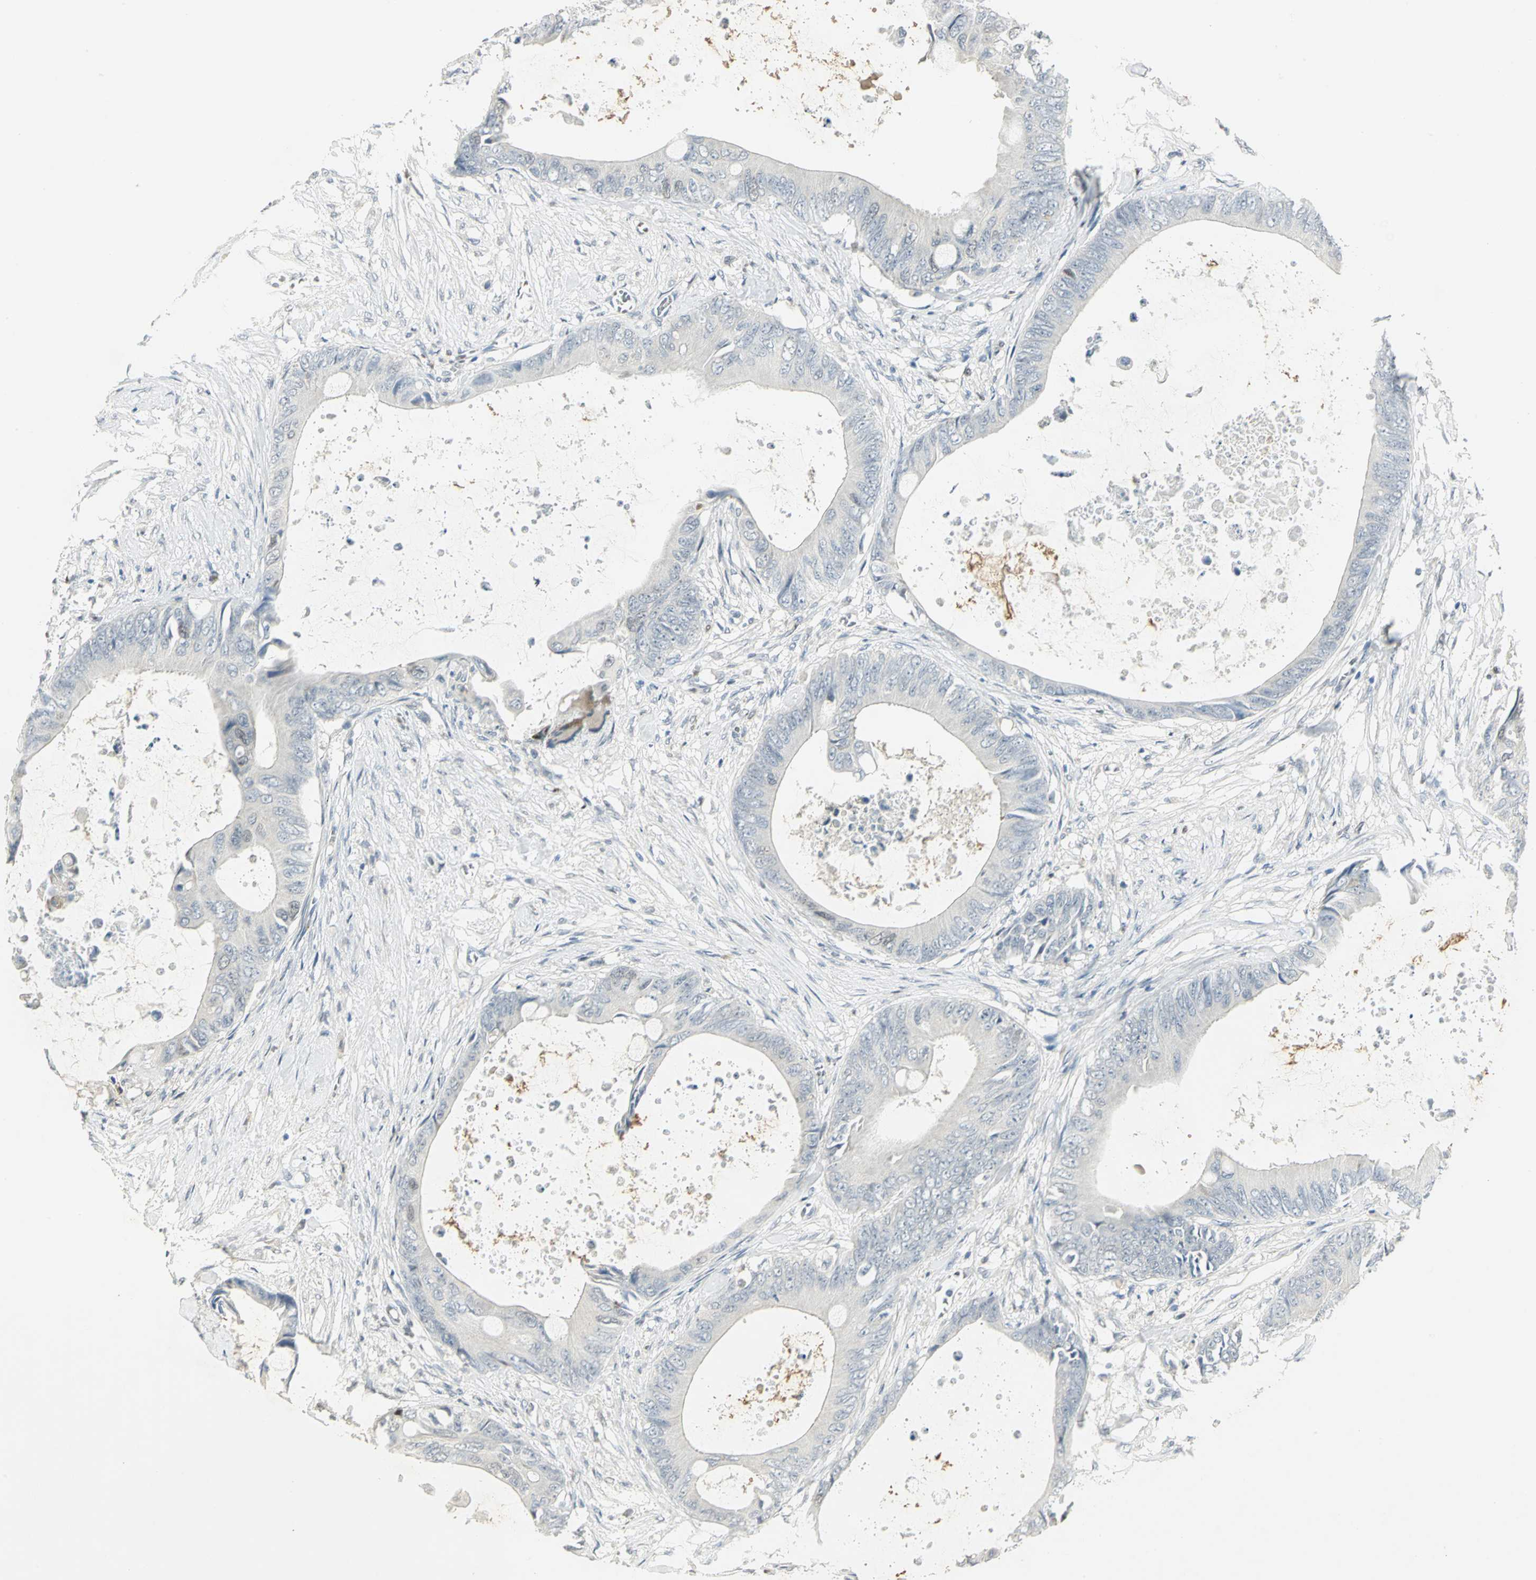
{"staining": {"intensity": "weak", "quantity": "<25%", "location": "nuclear"}, "tissue": "colorectal cancer", "cell_type": "Tumor cells", "image_type": "cancer", "snomed": [{"axis": "morphology", "description": "Normal tissue, NOS"}, {"axis": "morphology", "description": "Adenocarcinoma, NOS"}, {"axis": "topography", "description": "Rectum"}, {"axis": "topography", "description": "Peripheral nerve tissue"}], "caption": "Colorectal adenocarcinoma was stained to show a protein in brown. There is no significant expression in tumor cells.", "gene": "BCL6", "patient": {"sex": "female", "age": 77}}